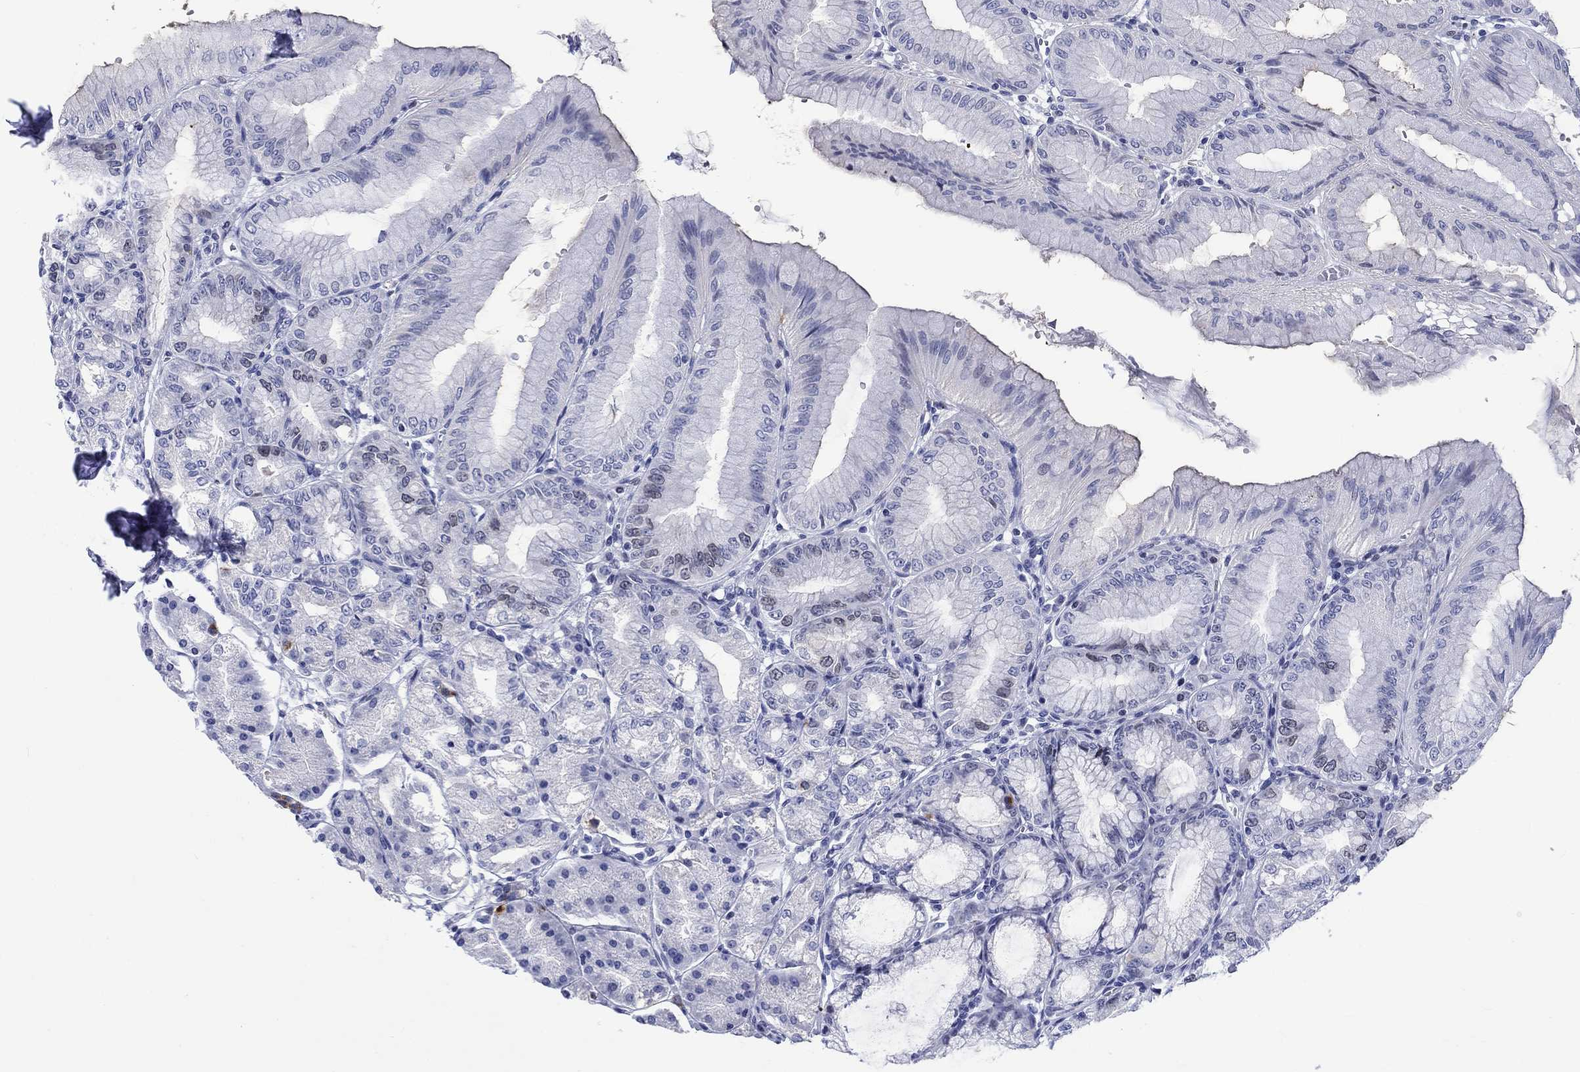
{"staining": {"intensity": "strong", "quantity": "<25%", "location": "nuclear"}, "tissue": "stomach", "cell_type": "Glandular cells", "image_type": "normal", "snomed": [{"axis": "morphology", "description": "Normal tissue, NOS"}, {"axis": "topography", "description": "Stomach"}], "caption": "Glandular cells show medium levels of strong nuclear expression in approximately <25% of cells in benign human stomach. The staining was performed using DAB to visualize the protein expression in brown, while the nuclei were stained in blue with hematoxylin (Magnification: 20x).", "gene": "CDCA2", "patient": {"sex": "male", "age": 71}}